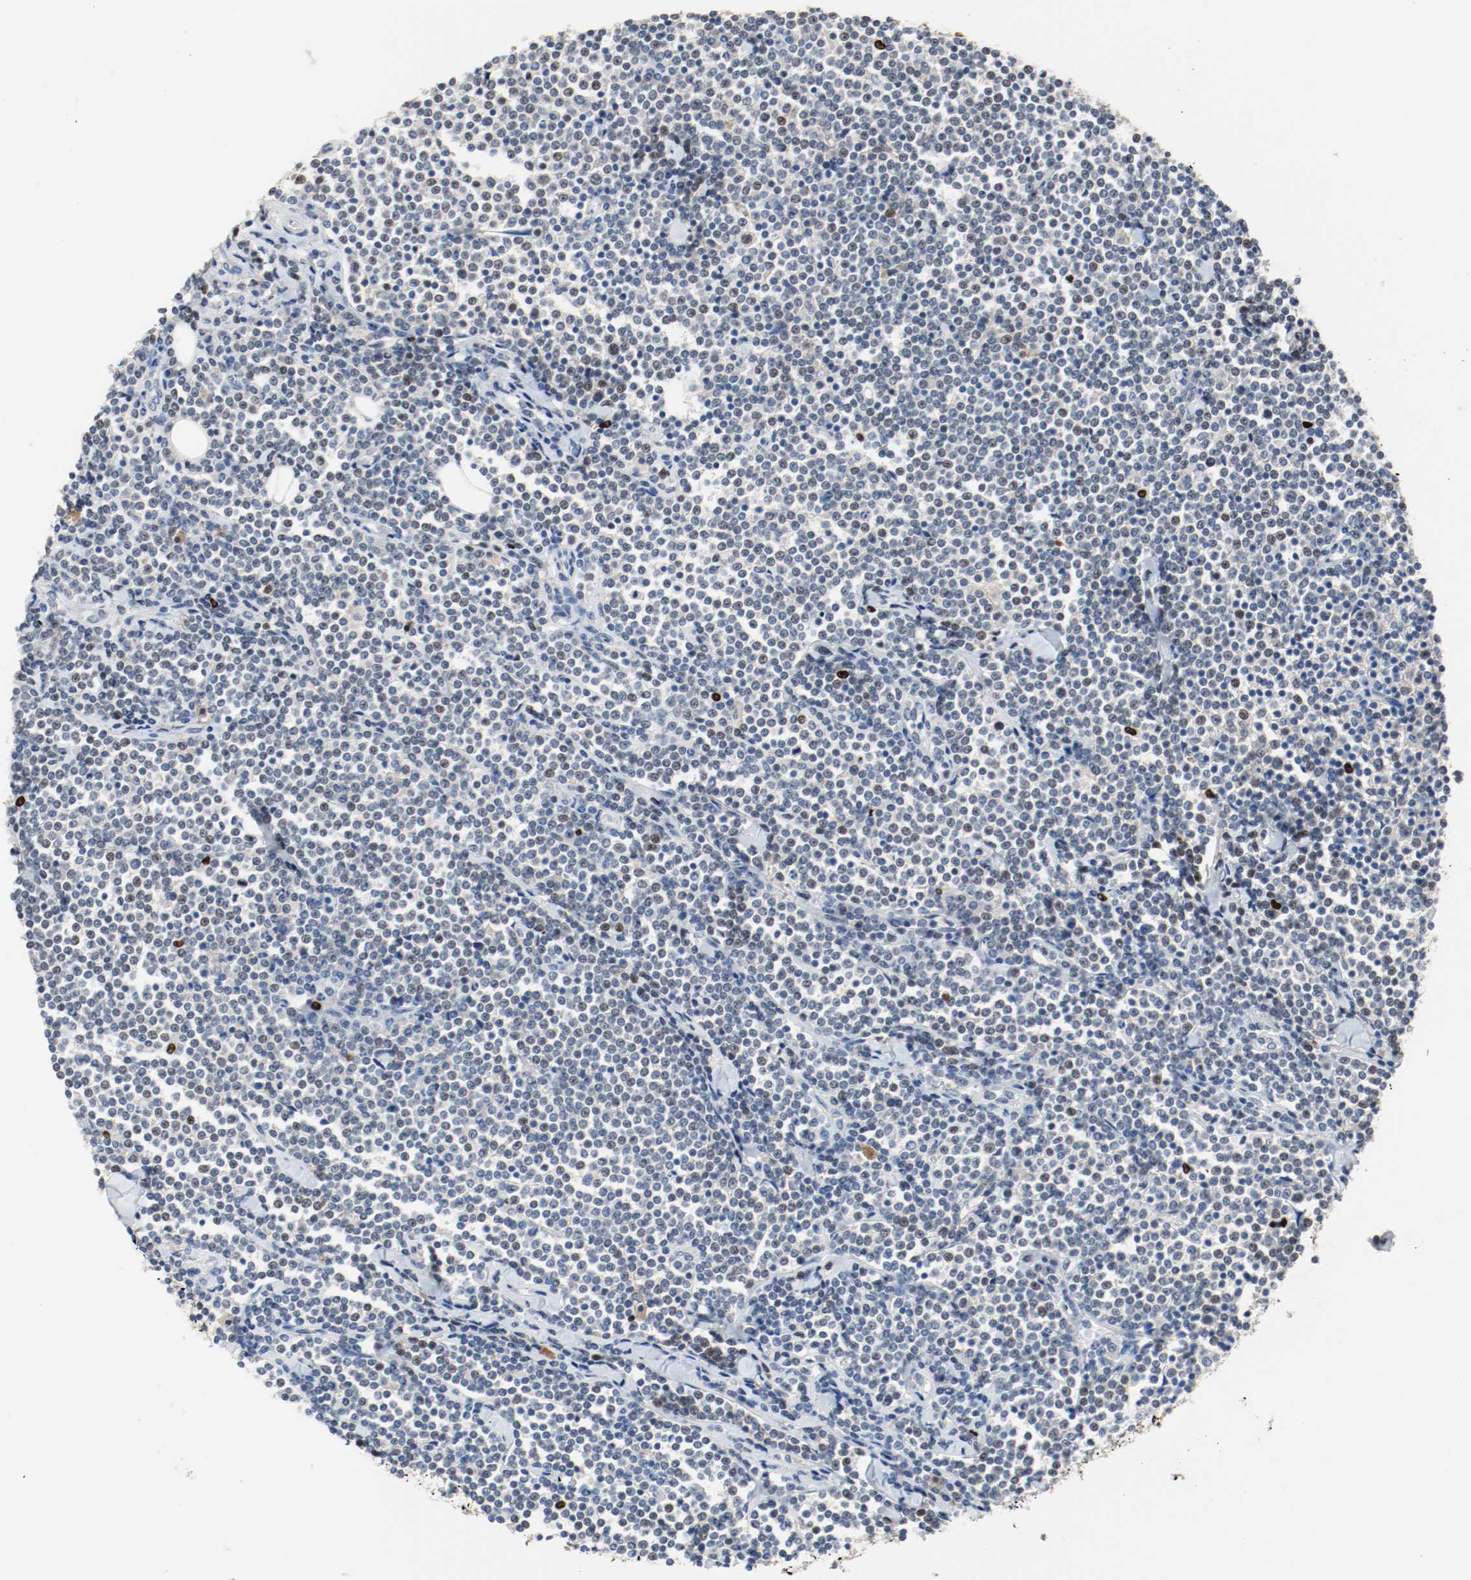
{"staining": {"intensity": "negative", "quantity": "none", "location": "none"}, "tissue": "lymphoma", "cell_type": "Tumor cells", "image_type": "cancer", "snomed": [{"axis": "morphology", "description": "Malignant lymphoma, non-Hodgkin's type, Low grade"}, {"axis": "topography", "description": "Soft tissue"}], "caption": "Protein analysis of malignant lymphoma, non-Hodgkin's type (low-grade) reveals no significant expression in tumor cells.", "gene": "BLK", "patient": {"sex": "male", "age": 92}}